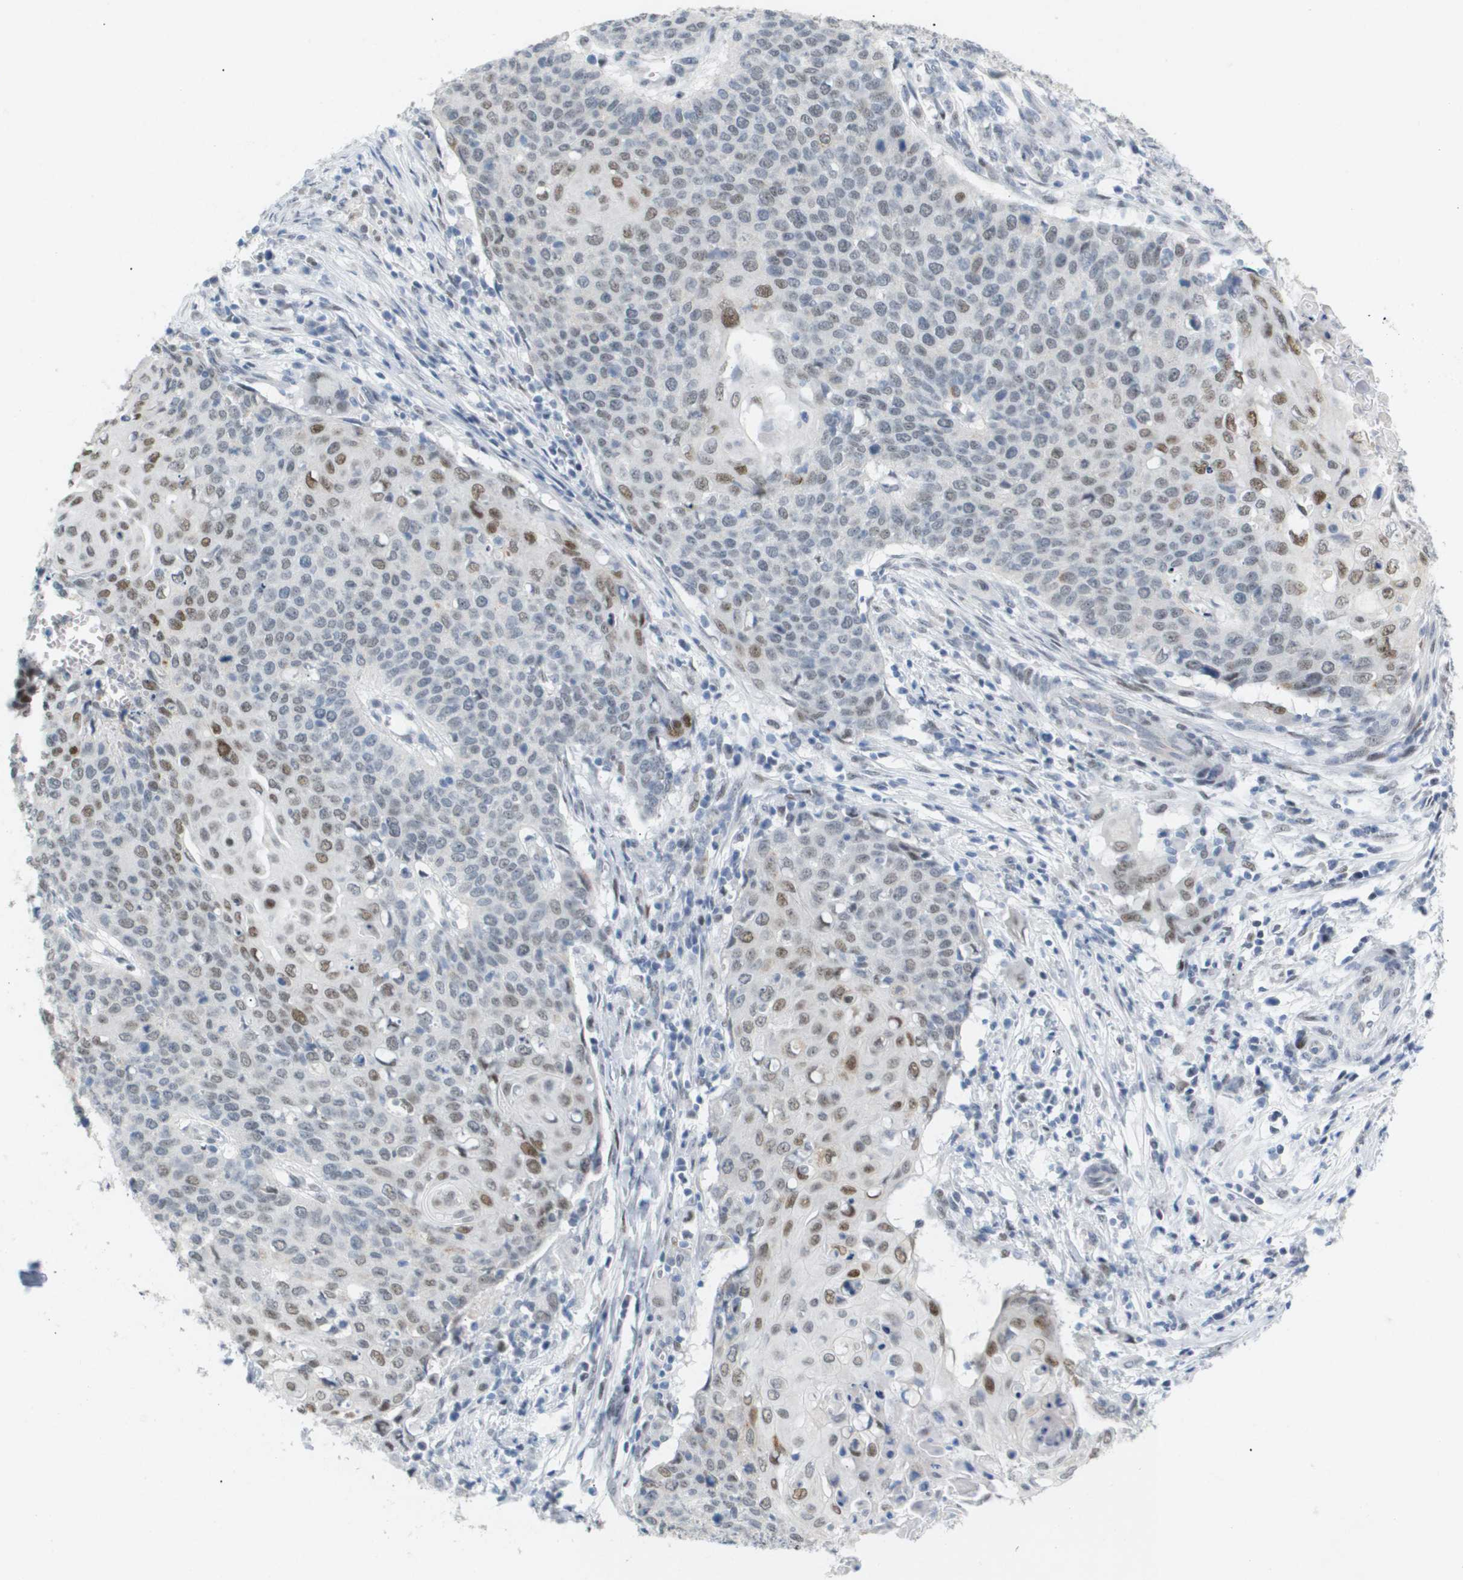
{"staining": {"intensity": "moderate", "quantity": "<25%", "location": "nuclear"}, "tissue": "cervical cancer", "cell_type": "Tumor cells", "image_type": "cancer", "snomed": [{"axis": "morphology", "description": "Squamous cell carcinoma, NOS"}, {"axis": "topography", "description": "Cervix"}], "caption": "Tumor cells exhibit low levels of moderate nuclear expression in about <25% of cells in cervical squamous cell carcinoma. (Brightfield microscopy of DAB IHC at high magnification).", "gene": "PPARD", "patient": {"sex": "female", "age": 39}}